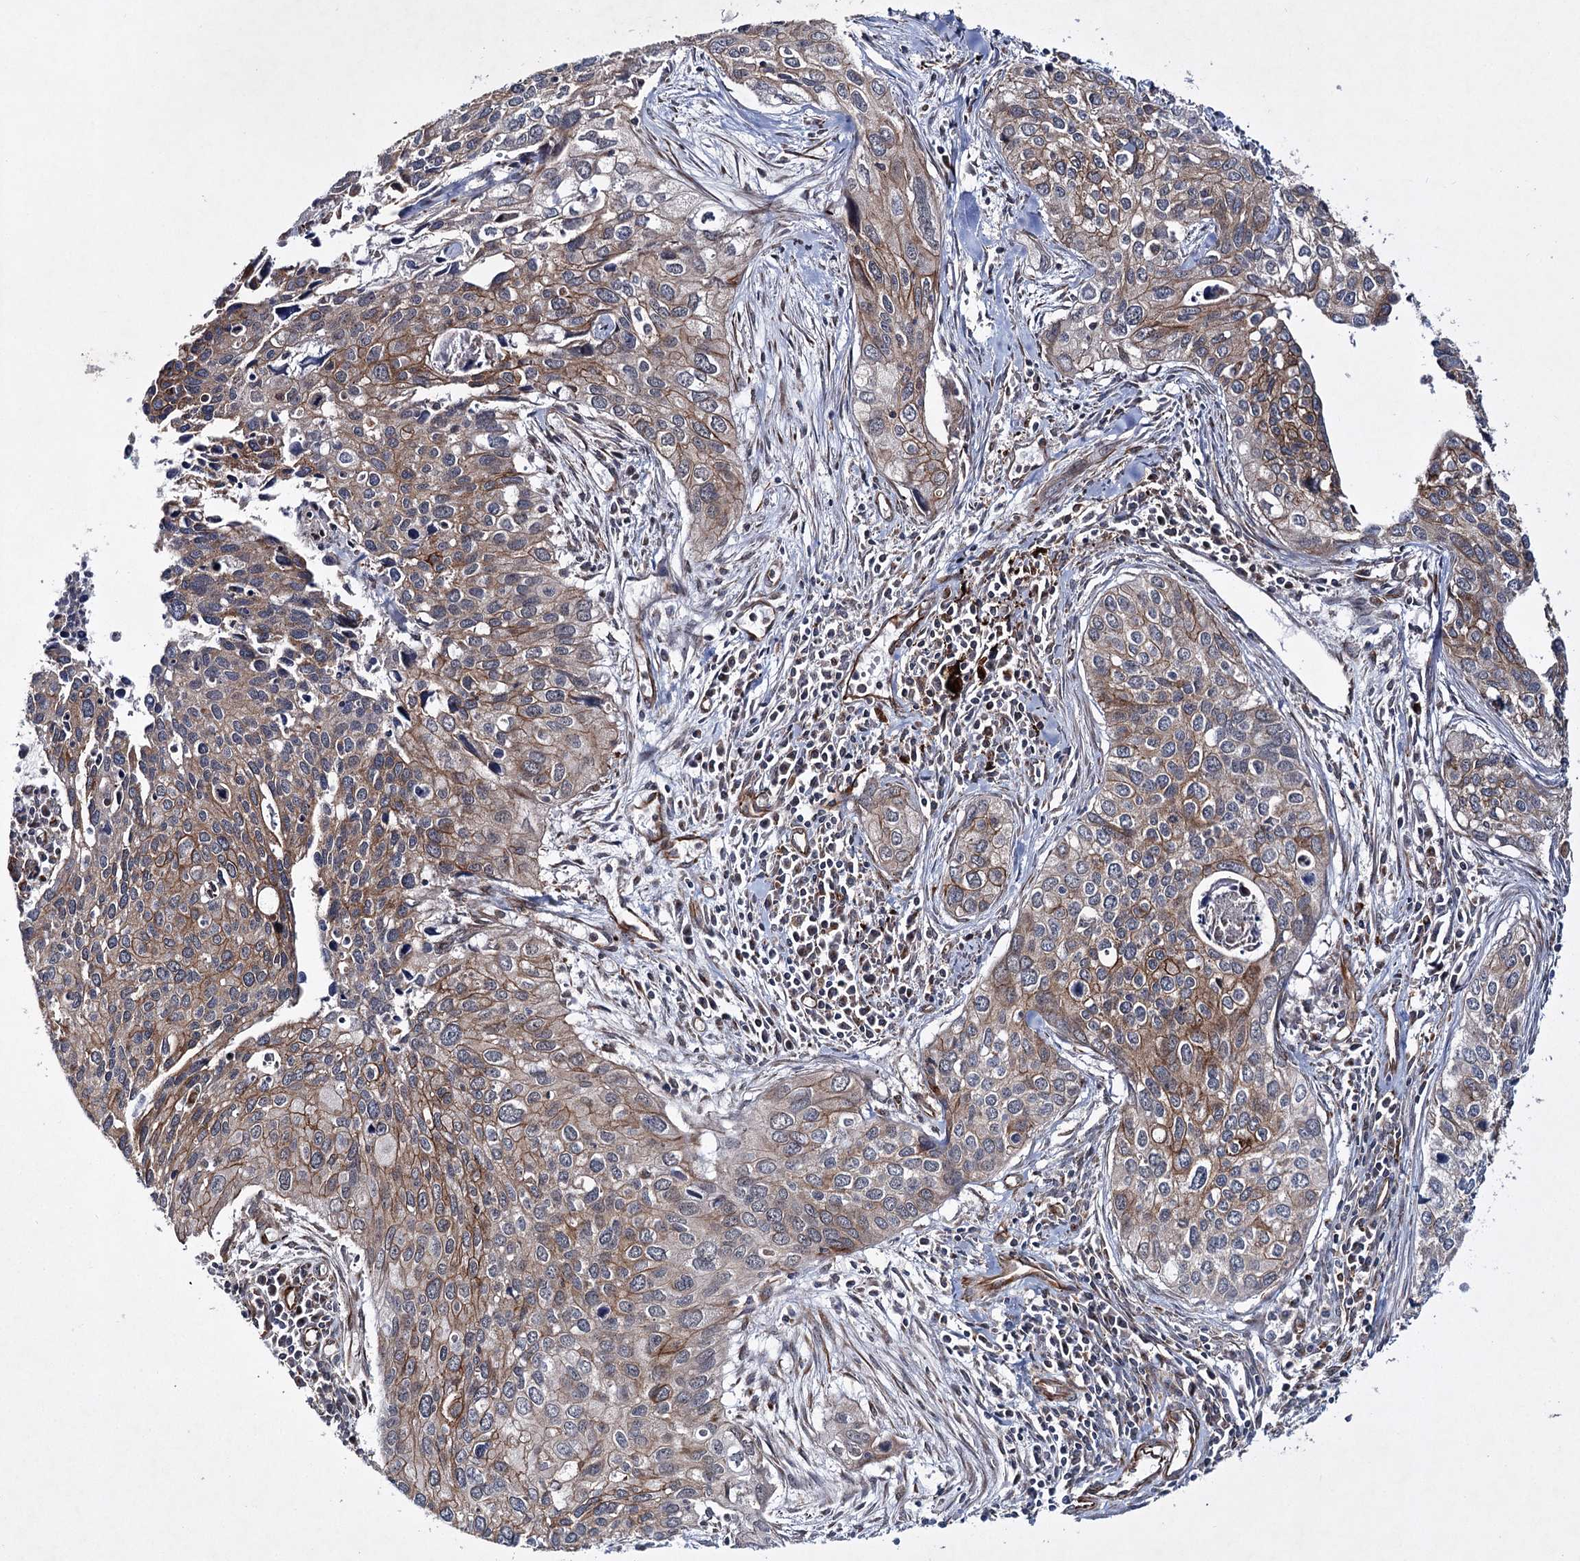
{"staining": {"intensity": "moderate", "quantity": "25%-75%", "location": "cytoplasmic/membranous"}, "tissue": "cervical cancer", "cell_type": "Tumor cells", "image_type": "cancer", "snomed": [{"axis": "morphology", "description": "Squamous cell carcinoma, NOS"}, {"axis": "topography", "description": "Cervix"}], "caption": "Human cervical cancer stained for a protein (brown) demonstrates moderate cytoplasmic/membranous positive positivity in approximately 25%-75% of tumor cells.", "gene": "DPEP2", "patient": {"sex": "female", "age": 55}}